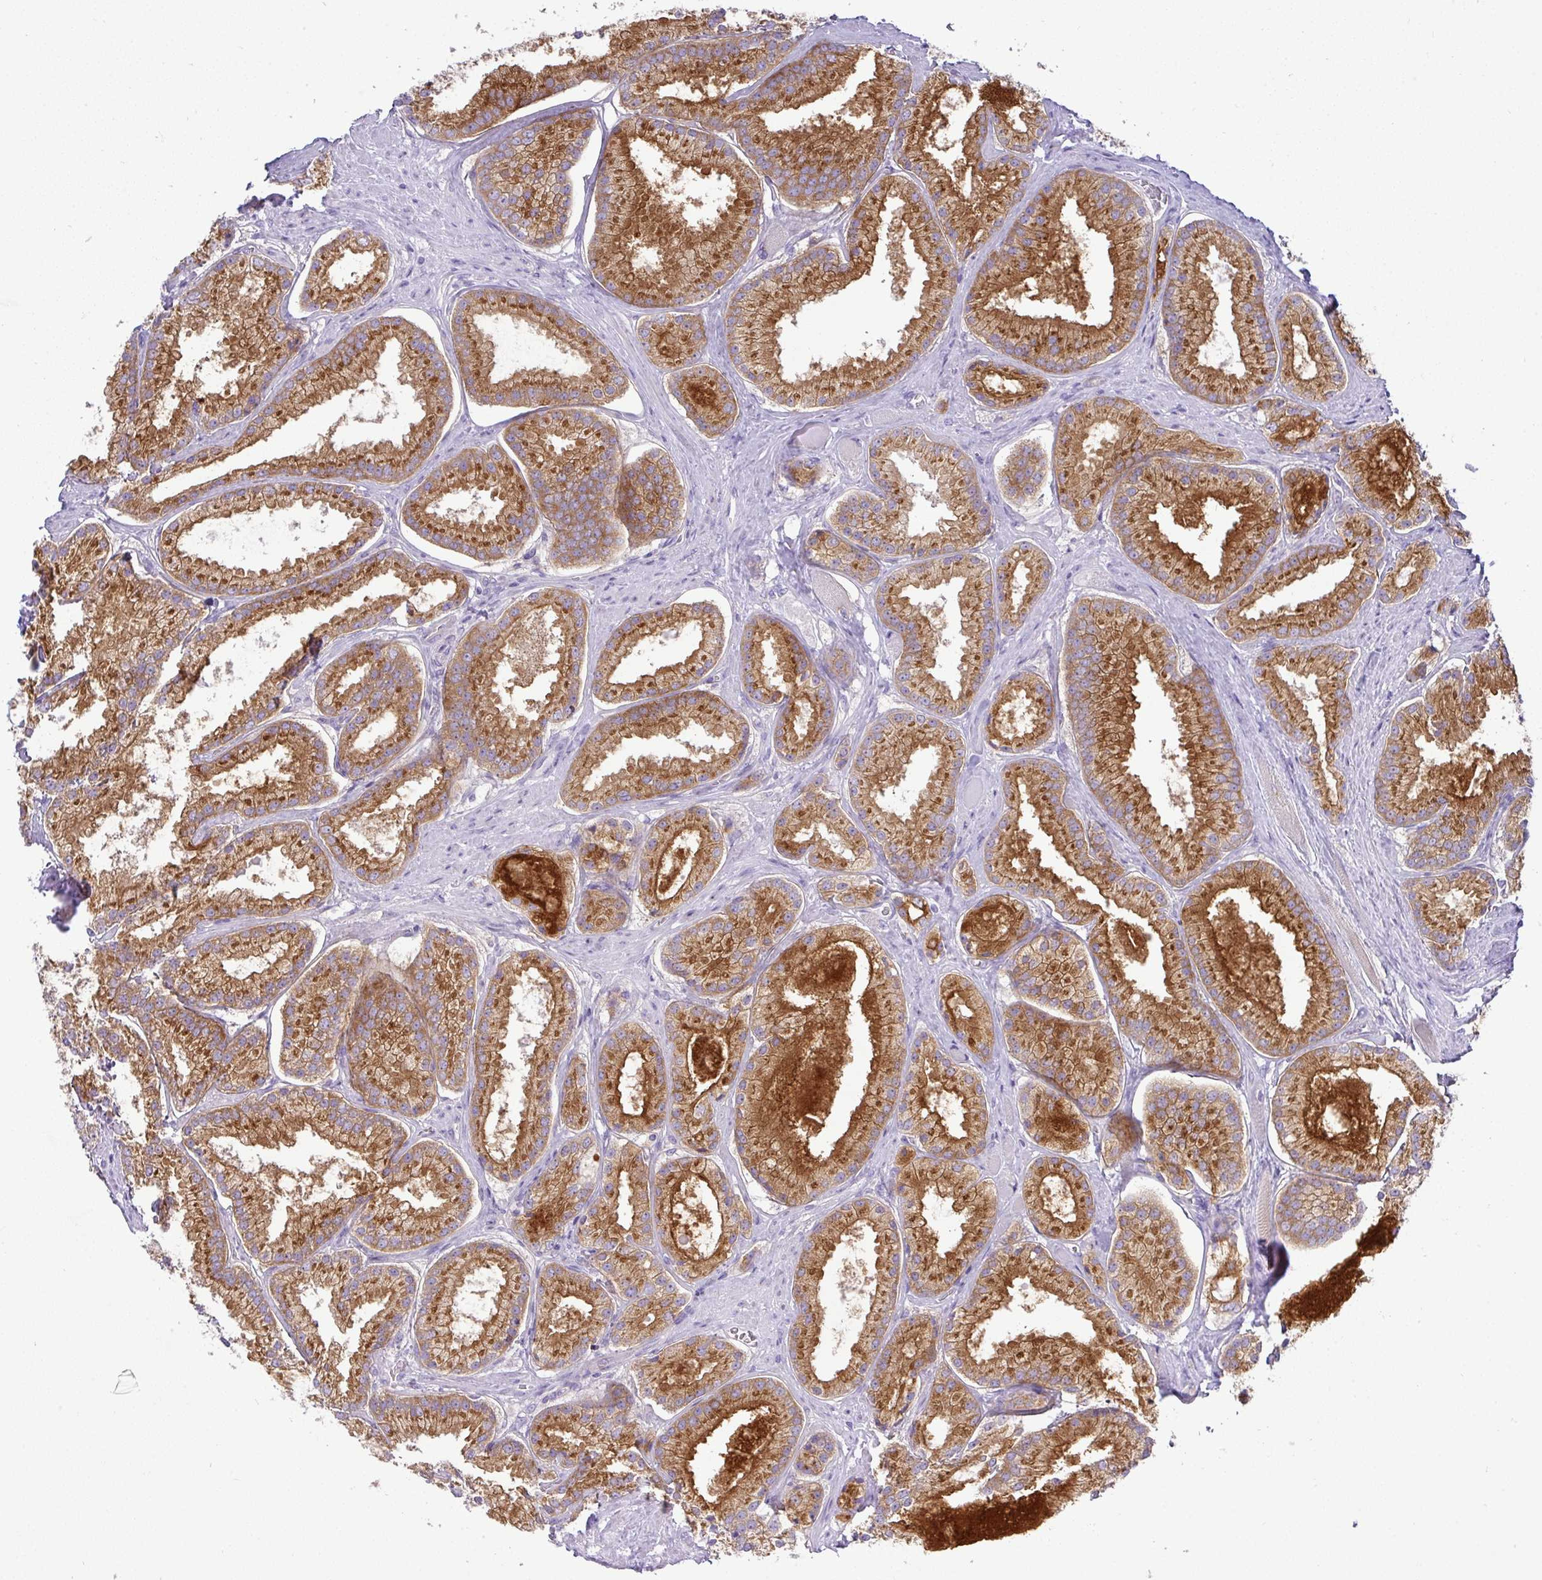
{"staining": {"intensity": "strong", "quantity": ">75%", "location": "cytoplasmic/membranous"}, "tissue": "prostate cancer", "cell_type": "Tumor cells", "image_type": "cancer", "snomed": [{"axis": "morphology", "description": "Adenocarcinoma, High grade"}, {"axis": "topography", "description": "Prostate"}], "caption": "Human prostate cancer stained for a protein (brown) shows strong cytoplasmic/membranous positive positivity in about >75% of tumor cells.", "gene": "FAM177A1", "patient": {"sex": "male", "age": 68}}